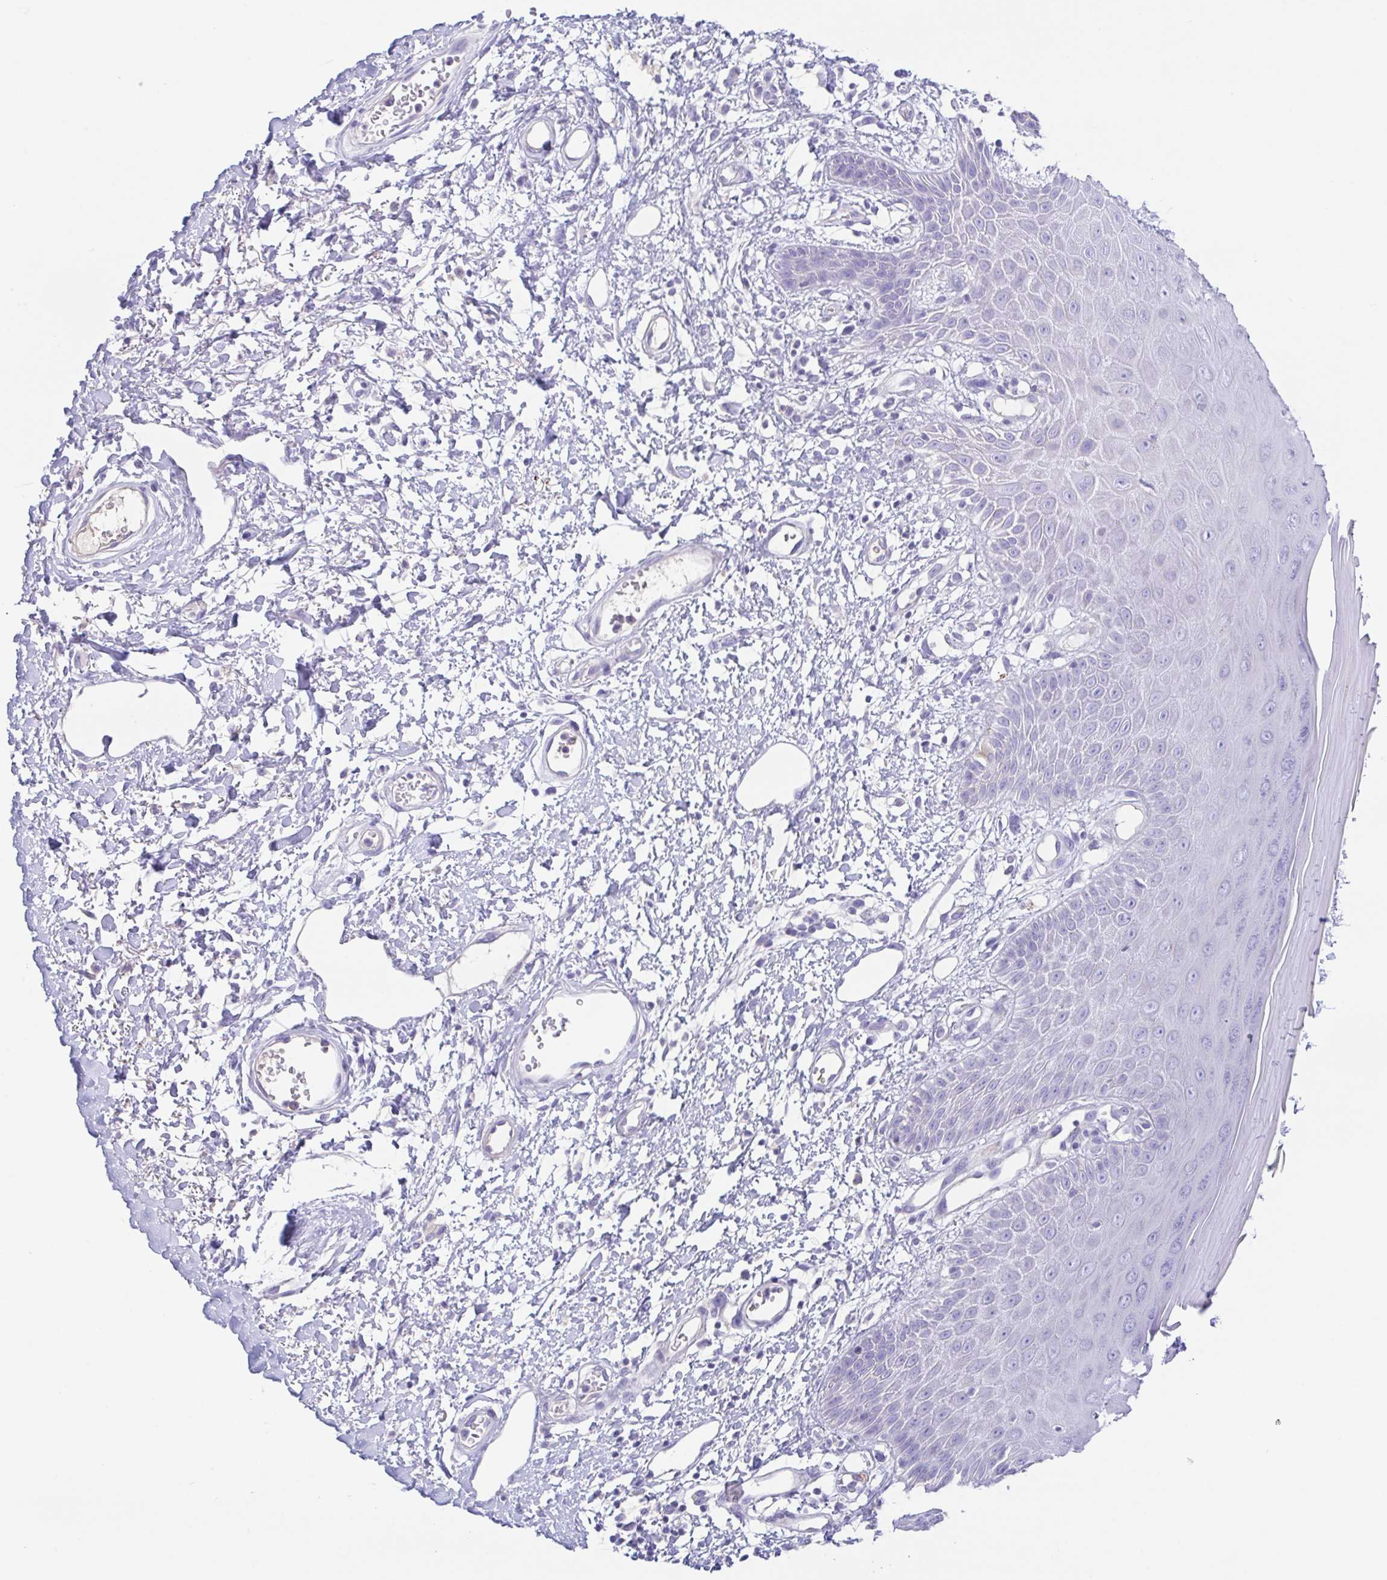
{"staining": {"intensity": "negative", "quantity": "none", "location": "none"}, "tissue": "skin", "cell_type": "Epidermal cells", "image_type": "normal", "snomed": [{"axis": "morphology", "description": "Normal tissue, NOS"}, {"axis": "topography", "description": "Anal"}, {"axis": "topography", "description": "Peripheral nerve tissue"}], "caption": "Immunohistochemistry (IHC) histopathology image of normal human skin stained for a protein (brown), which shows no positivity in epidermal cells.", "gene": "ARPP21", "patient": {"sex": "male", "age": 78}}